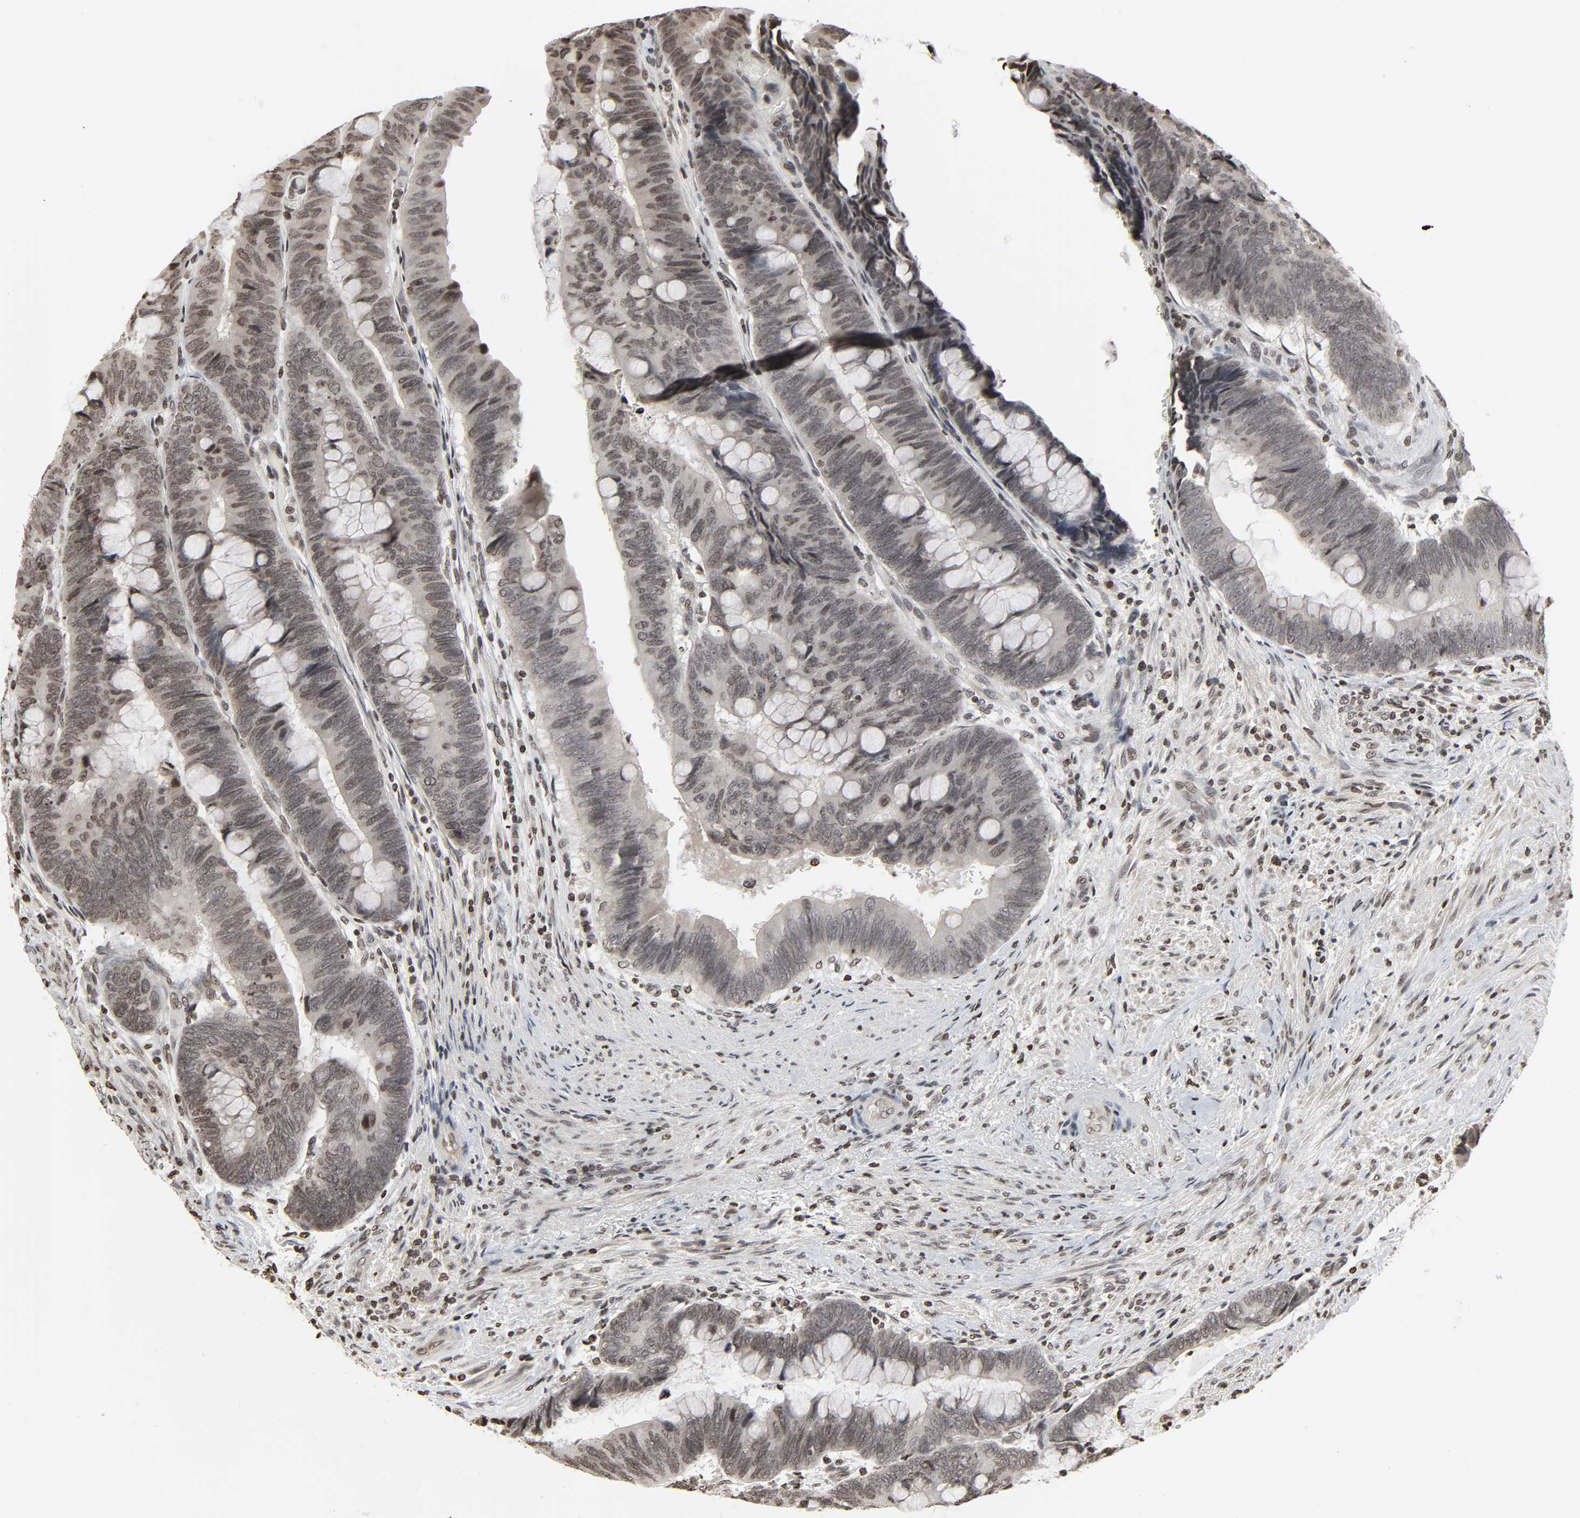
{"staining": {"intensity": "moderate", "quantity": ">75%", "location": "nuclear"}, "tissue": "colorectal cancer", "cell_type": "Tumor cells", "image_type": "cancer", "snomed": [{"axis": "morphology", "description": "Normal tissue, NOS"}, {"axis": "morphology", "description": "Adenocarcinoma, NOS"}, {"axis": "topography", "description": "Rectum"}], "caption": "Immunohistochemistry (IHC) photomicrograph of neoplastic tissue: colorectal cancer stained using immunohistochemistry displays medium levels of moderate protein expression localized specifically in the nuclear of tumor cells, appearing as a nuclear brown color.", "gene": "ELAVL1", "patient": {"sex": "male", "age": 92}}